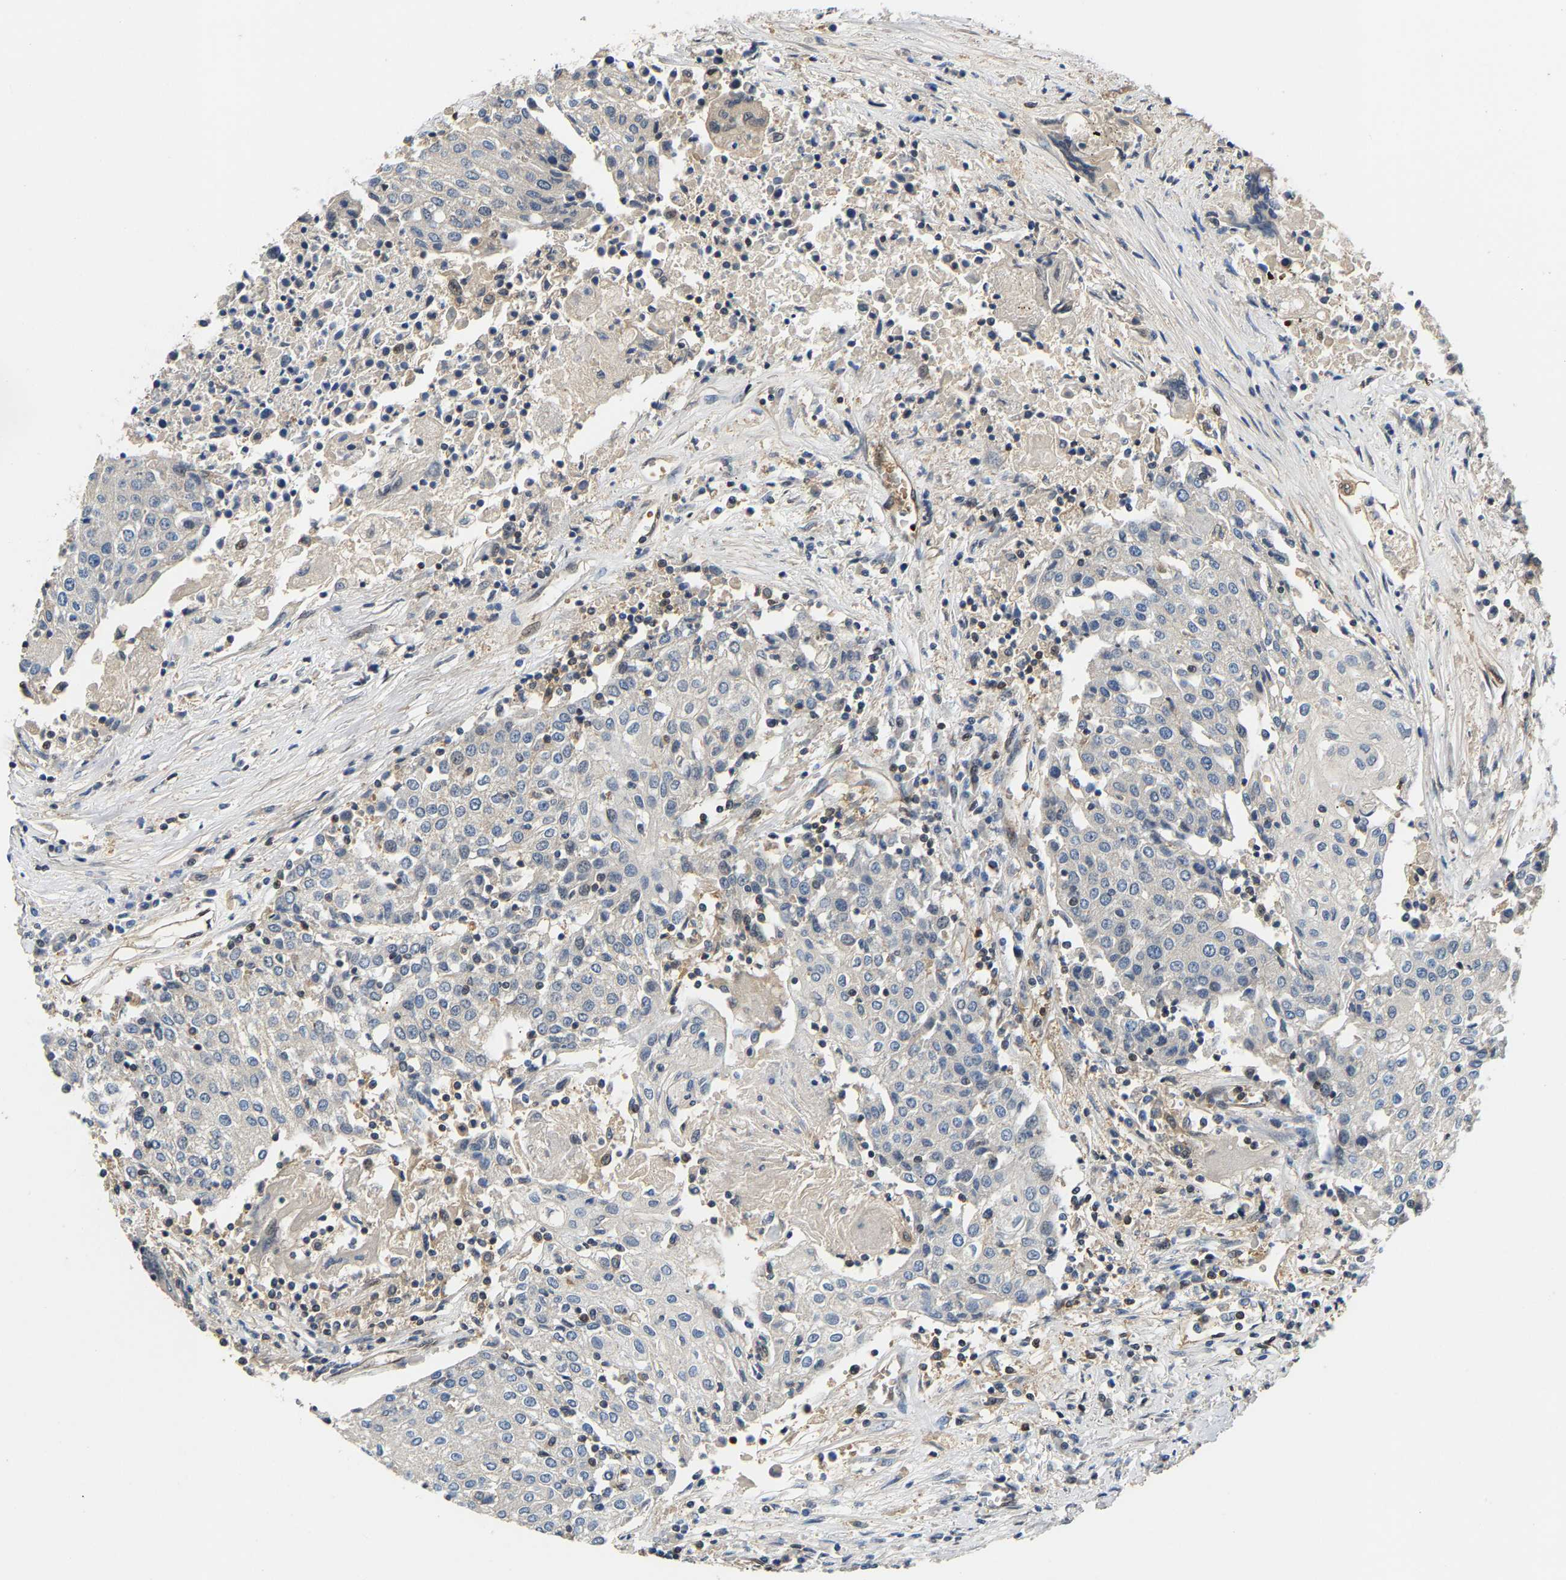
{"staining": {"intensity": "negative", "quantity": "none", "location": "none"}, "tissue": "urothelial cancer", "cell_type": "Tumor cells", "image_type": "cancer", "snomed": [{"axis": "morphology", "description": "Urothelial carcinoma, High grade"}, {"axis": "topography", "description": "Urinary bladder"}], "caption": "DAB immunohistochemical staining of high-grade urothelial carcinoma displays no significant positivity in tumor cells.", "gene": "GIMAP7", "patient": {"sex": "female", "age": 85}}